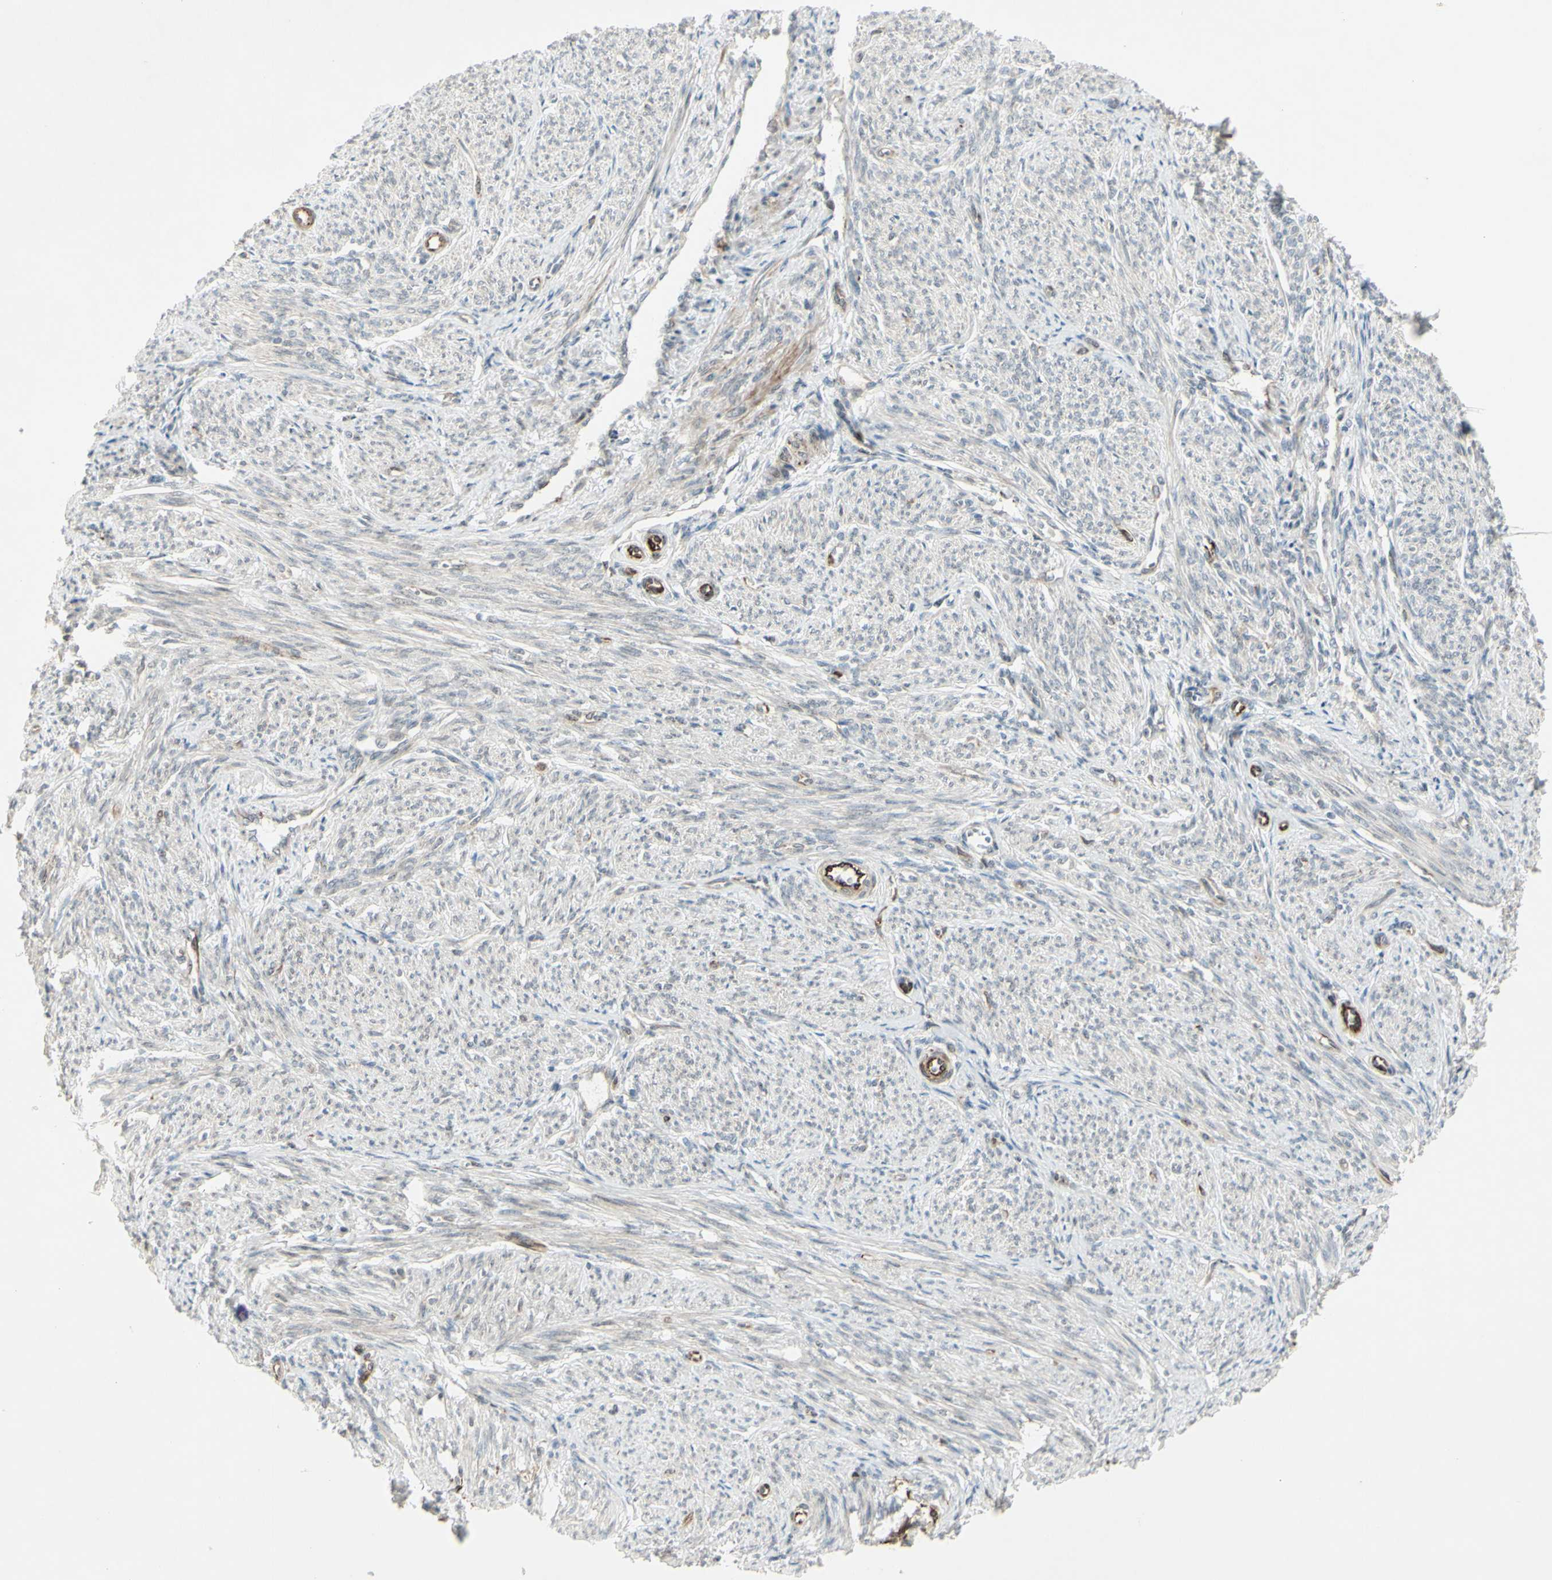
{"staining": {"intensity": "moderate", "quantity": ">75%", "location": "cytoplasmic/membranous,nuclear"}, "tissue": "smooth muscle", "cell_type": "Smooth muscle cells", "image_type": "normal", "snomed": [{"axis": "morphology", "description": "Normal tissue, NOS"}, {"axis": "topography", "description": "Smooth muscle"}], "caption": "Human smooth muscle stained with a brown dye displays moderate cytoplasmic/membranous,nuclear positive expression in approximately >75% of smooth muscle cells.", "gene": "FGFR2", "patient": {"sex": "female", "age": 65}}